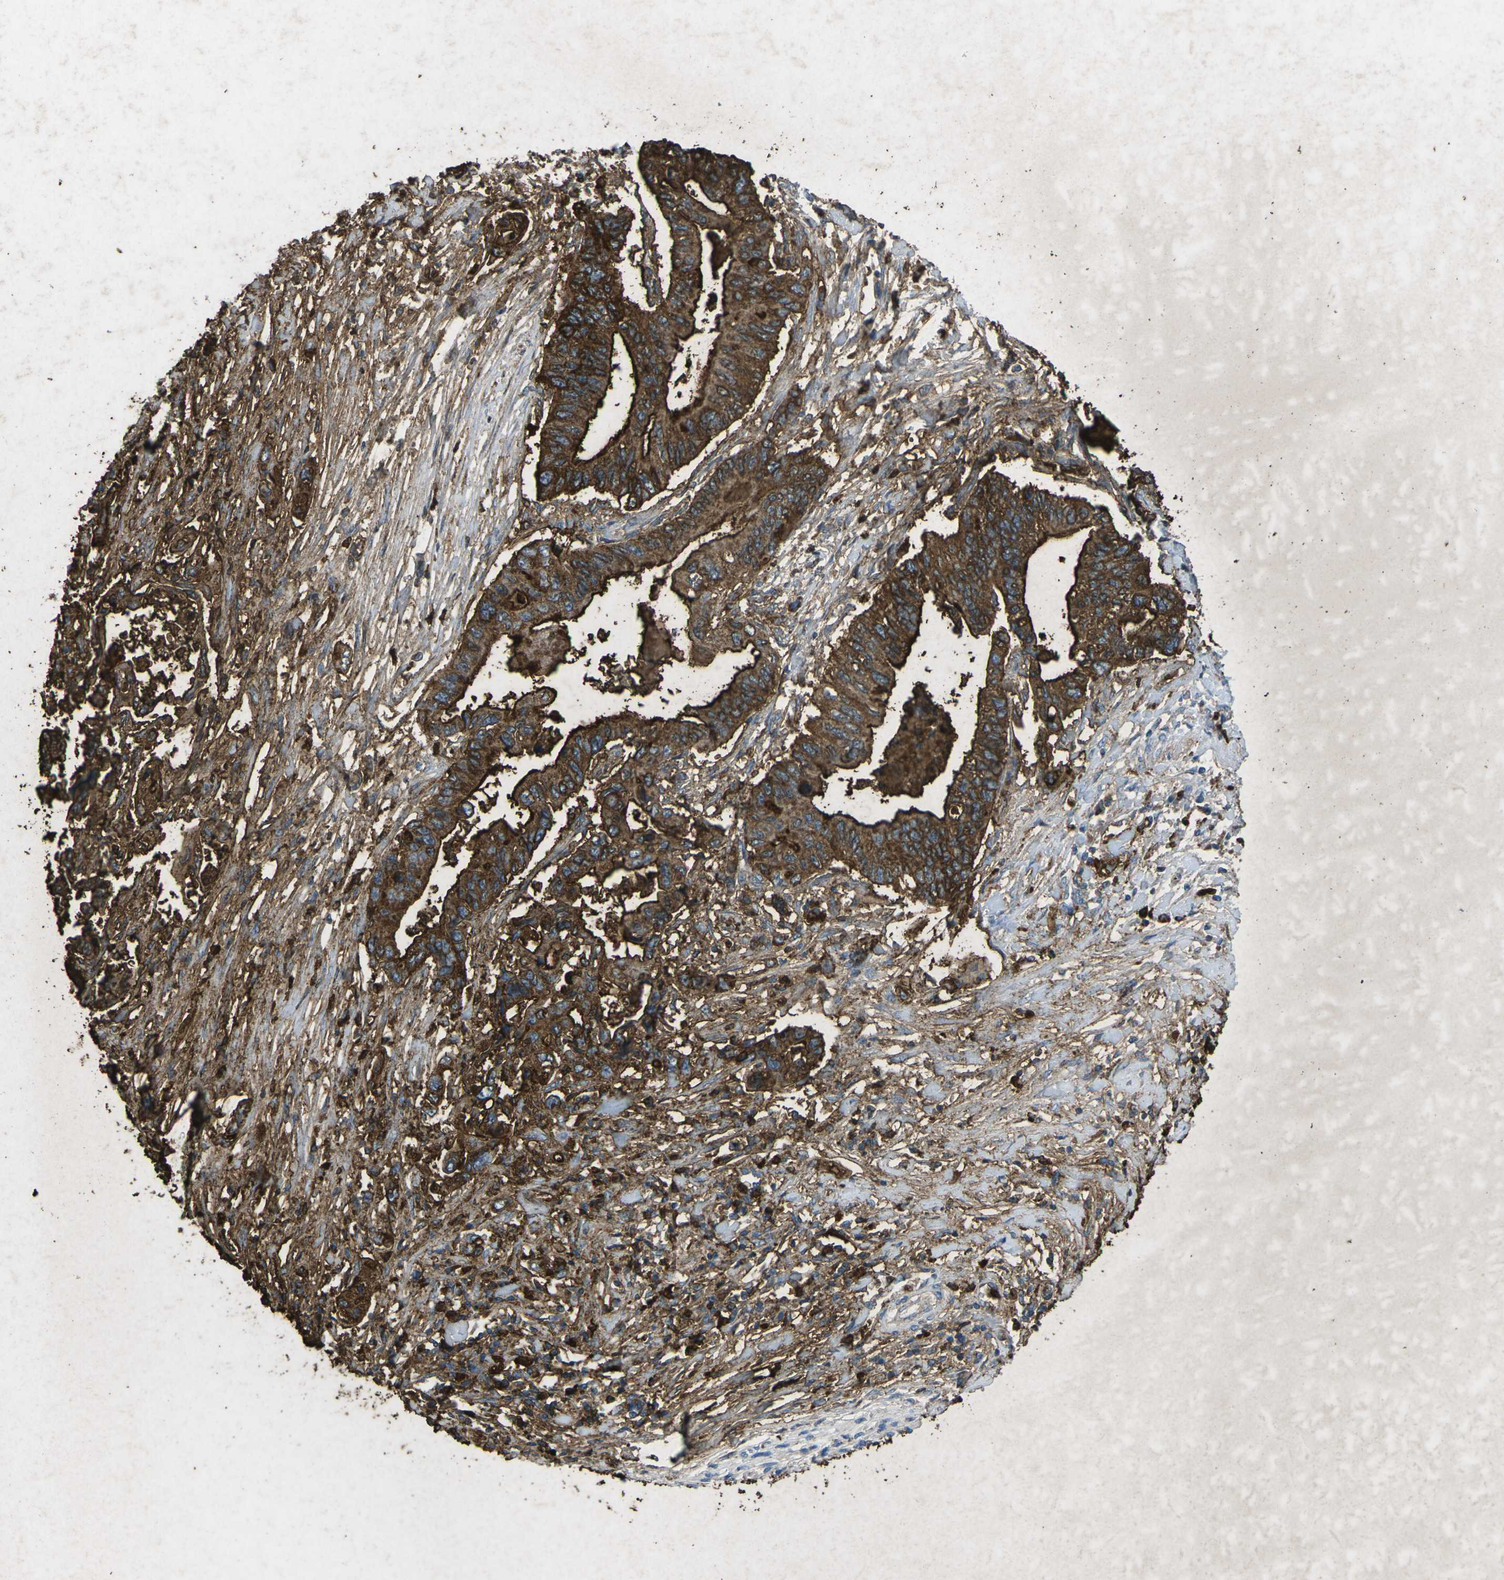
{"staining": {"intensity": "strong", "quantity": ">75%", "location": "cytoplasmic/membranous"}, "tissue": "pancreatic cancer", "cell_type": "Tumor cells", "image_type": "cancer", "snomed": [{"axis": "morphology", "description": "Adenocarcinoma, NOS"}, {"axis": "topography", "description": "Pancreas"}], "caption": "This photomicrograph reveals immunohistochemistry (IHC) staining of human pancreatic adenocarcinoma, with high strong cytoplasmic/membranous positivity in approximately >75% of tumor cells.", "gene": "CTAGE1", "patient": {"sex": "male", "age": 56}}